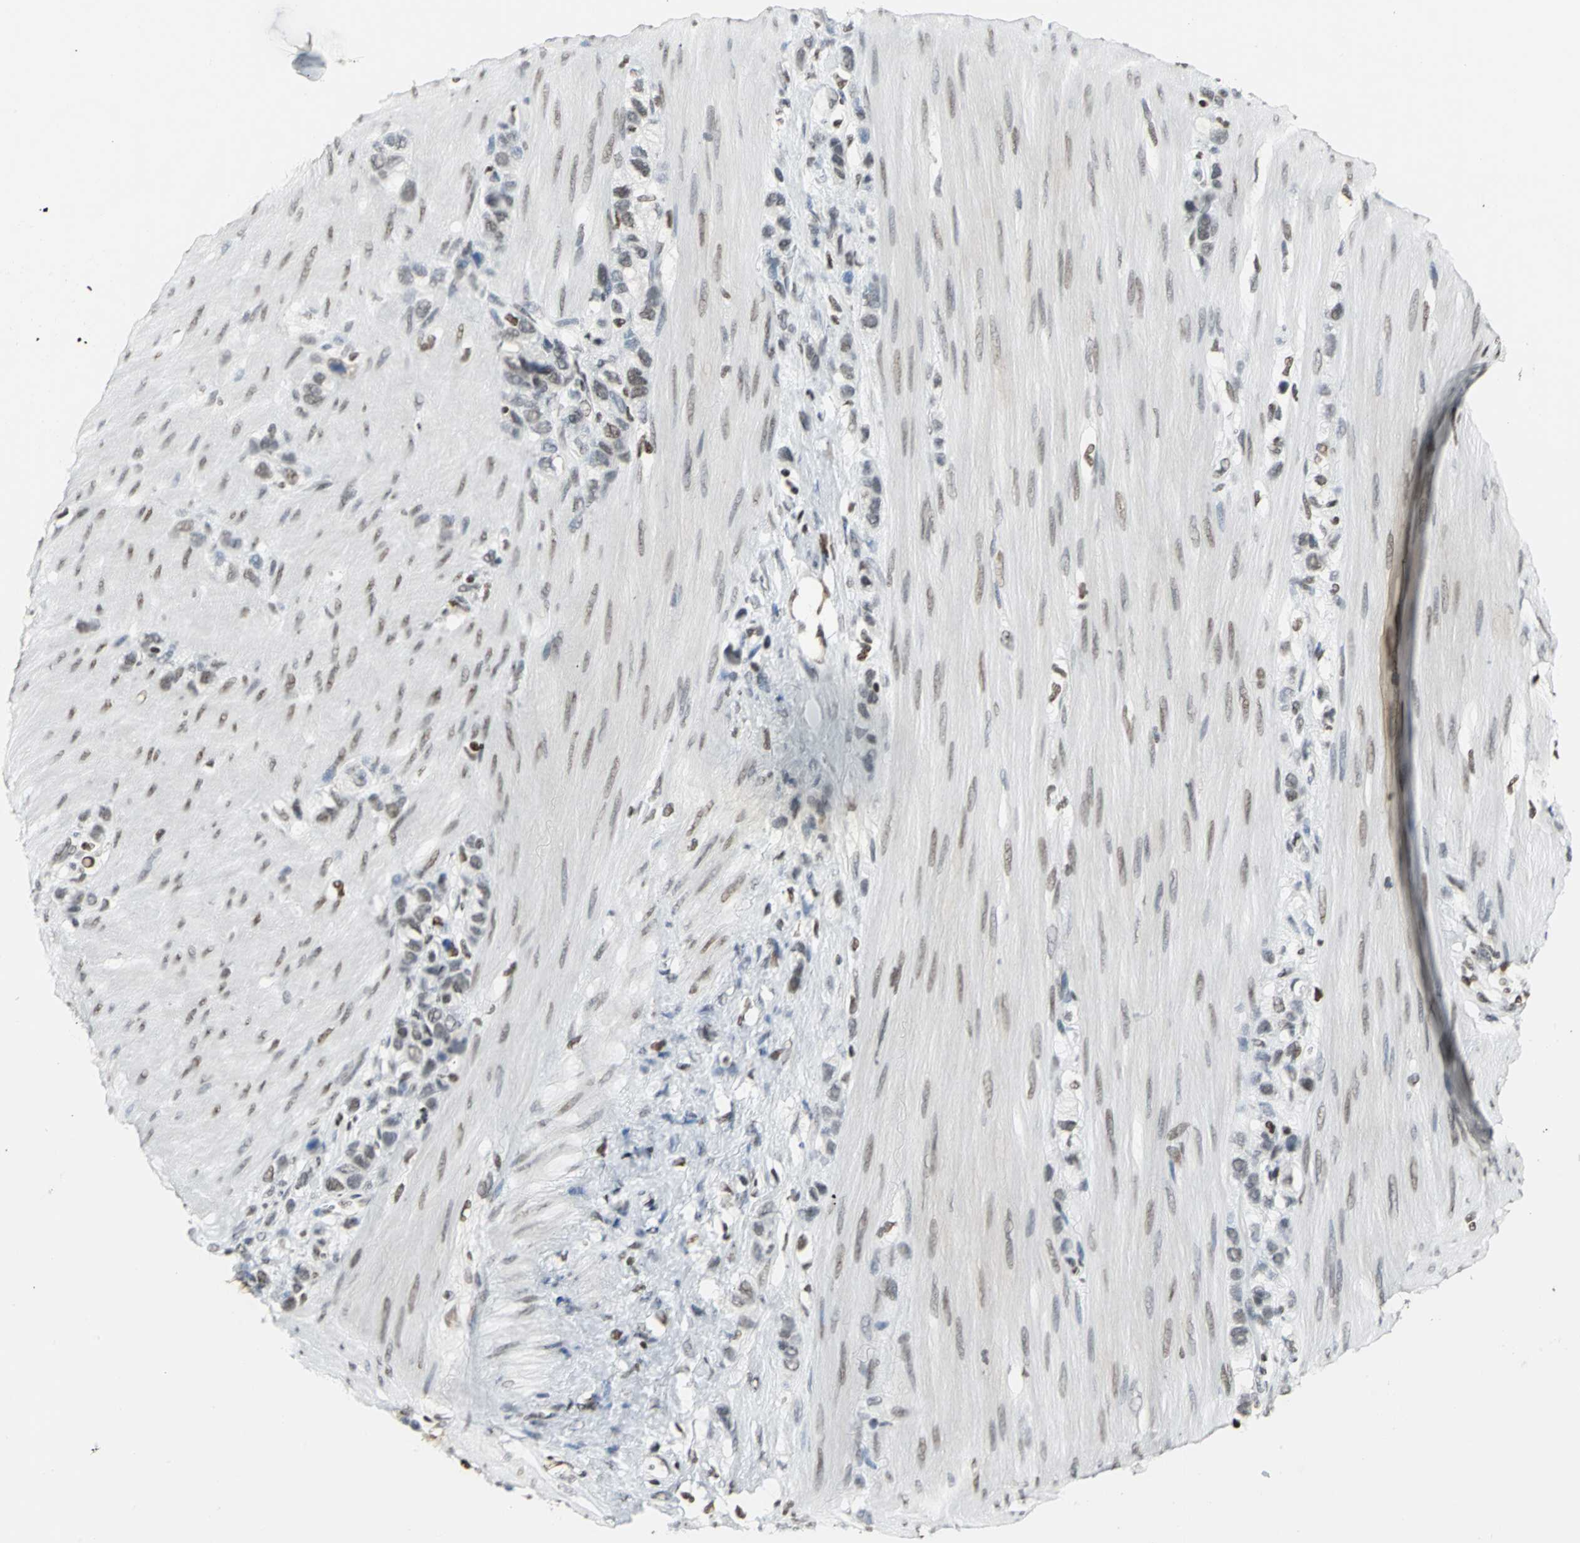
{"staining": {"intensity": "moderate", "quantity": "25%-75%", "location": "nuclear"}, "tissue": "stomach cancer", "cell_type": "Tumor cells", "image_type": "cancer", "snomed": [{"axis": "morphology", "description": "Normal tissue, NOS"}, {"axis": "morphology", "description": "Adenocarcinoma, NOS"}, {"axis": "morphology", "description": "Adenocarcinoma, High grade"}, {"axis": "topography", "description": "Stomach, upper"}, {"axis": "topography", "description": "Stomach"}], "caption": "Protein expression analysis of stomach cancer (adenocarcinoma) shows moderate nuclear expression in about 25%-75% of tumor cells. (DAB (3,3'-diaminobenzidine) = brown stain, brightfield microscopy at high magnification).", "gene": "HNRNPD", "patient": {"sex": "female", "age": 65}}